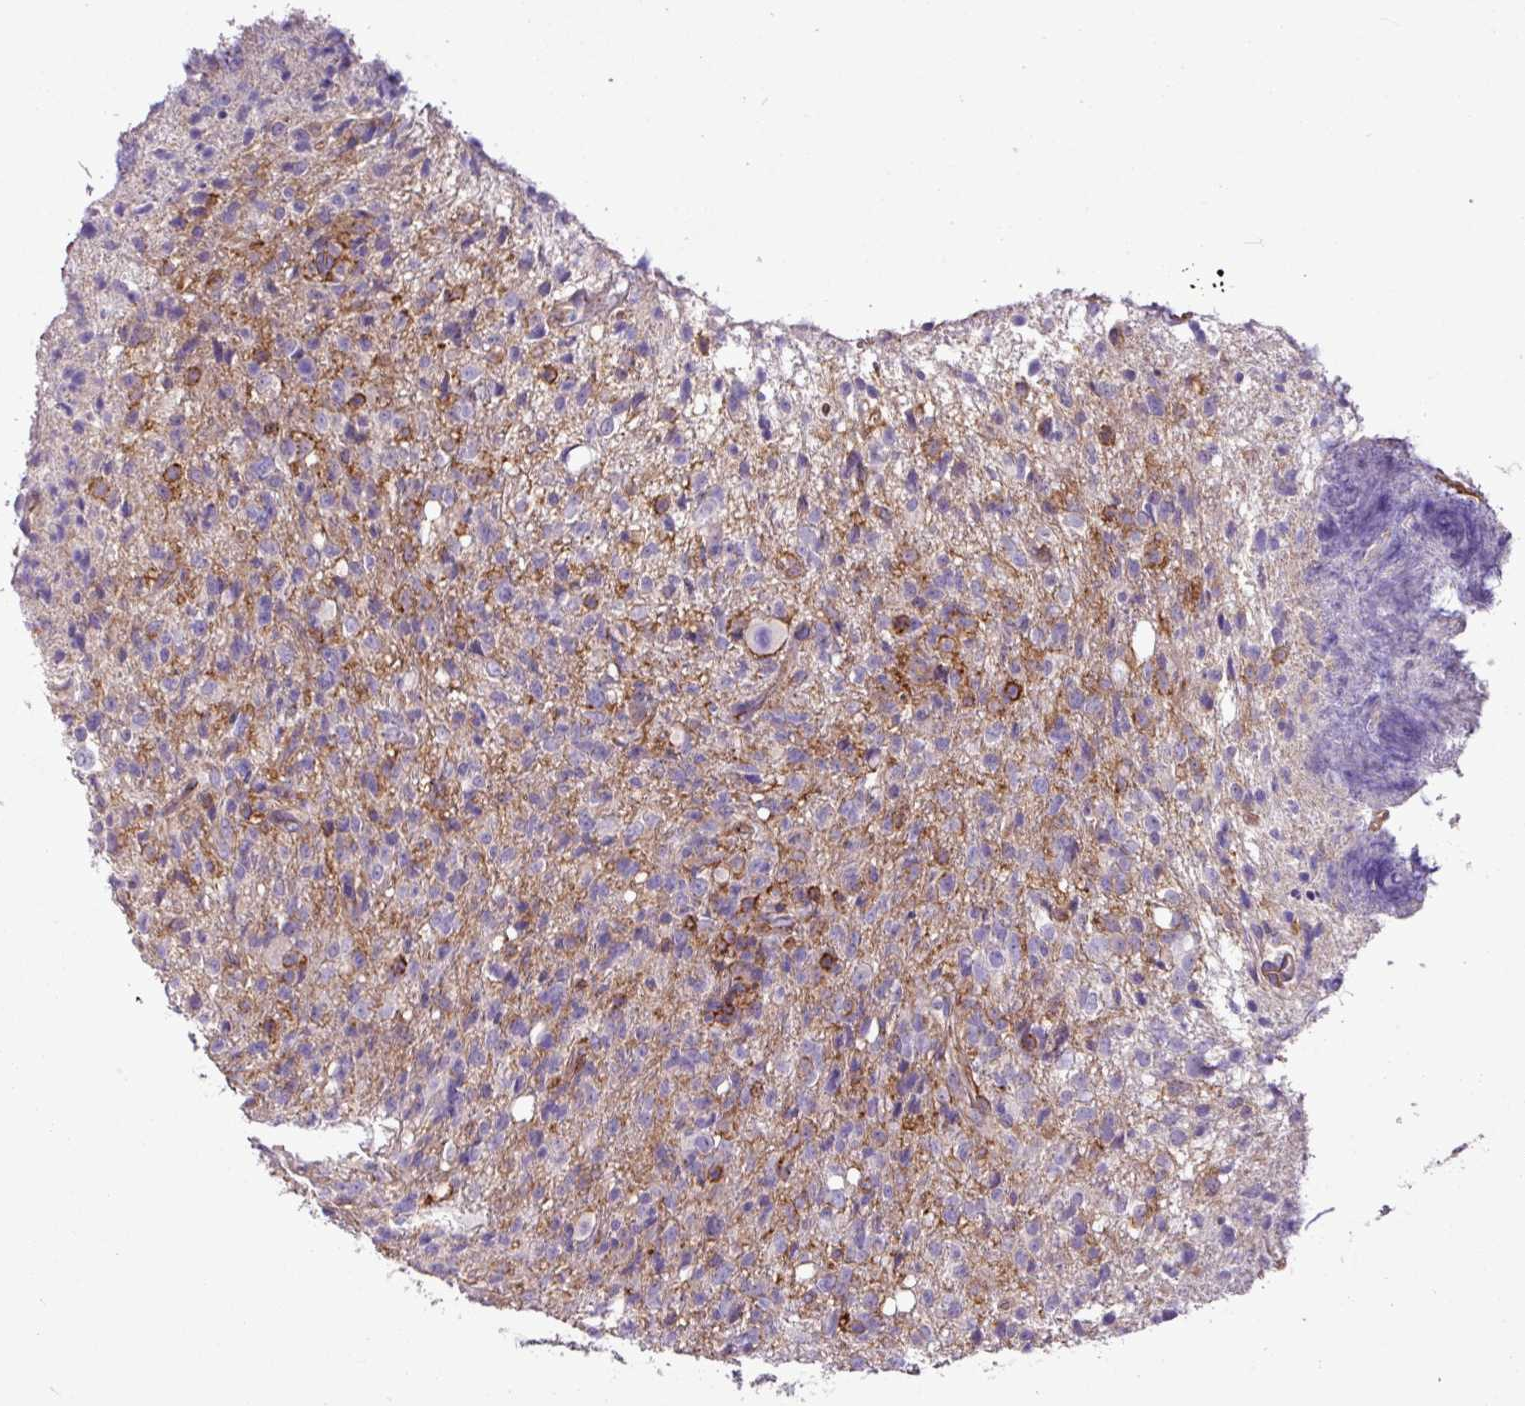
{"staining": {"intensity": "negative", "quantity": "none", "location": "none"}, "tissue": "glioma", "cell_type": "Tumor cells", "image_type": "cancer", "snomed": [{"axis": "morphology", "description": "Glioma, malignant, High grade"}, {"axis": "topography", "description": "Brain"}], "caption": "Immunohistochemical staining of malignant high-grade glioma demonstrates no significant staining in tumor cells.", "gene": "ZNF106", "patient": {"sex": "female", "age": 57}}